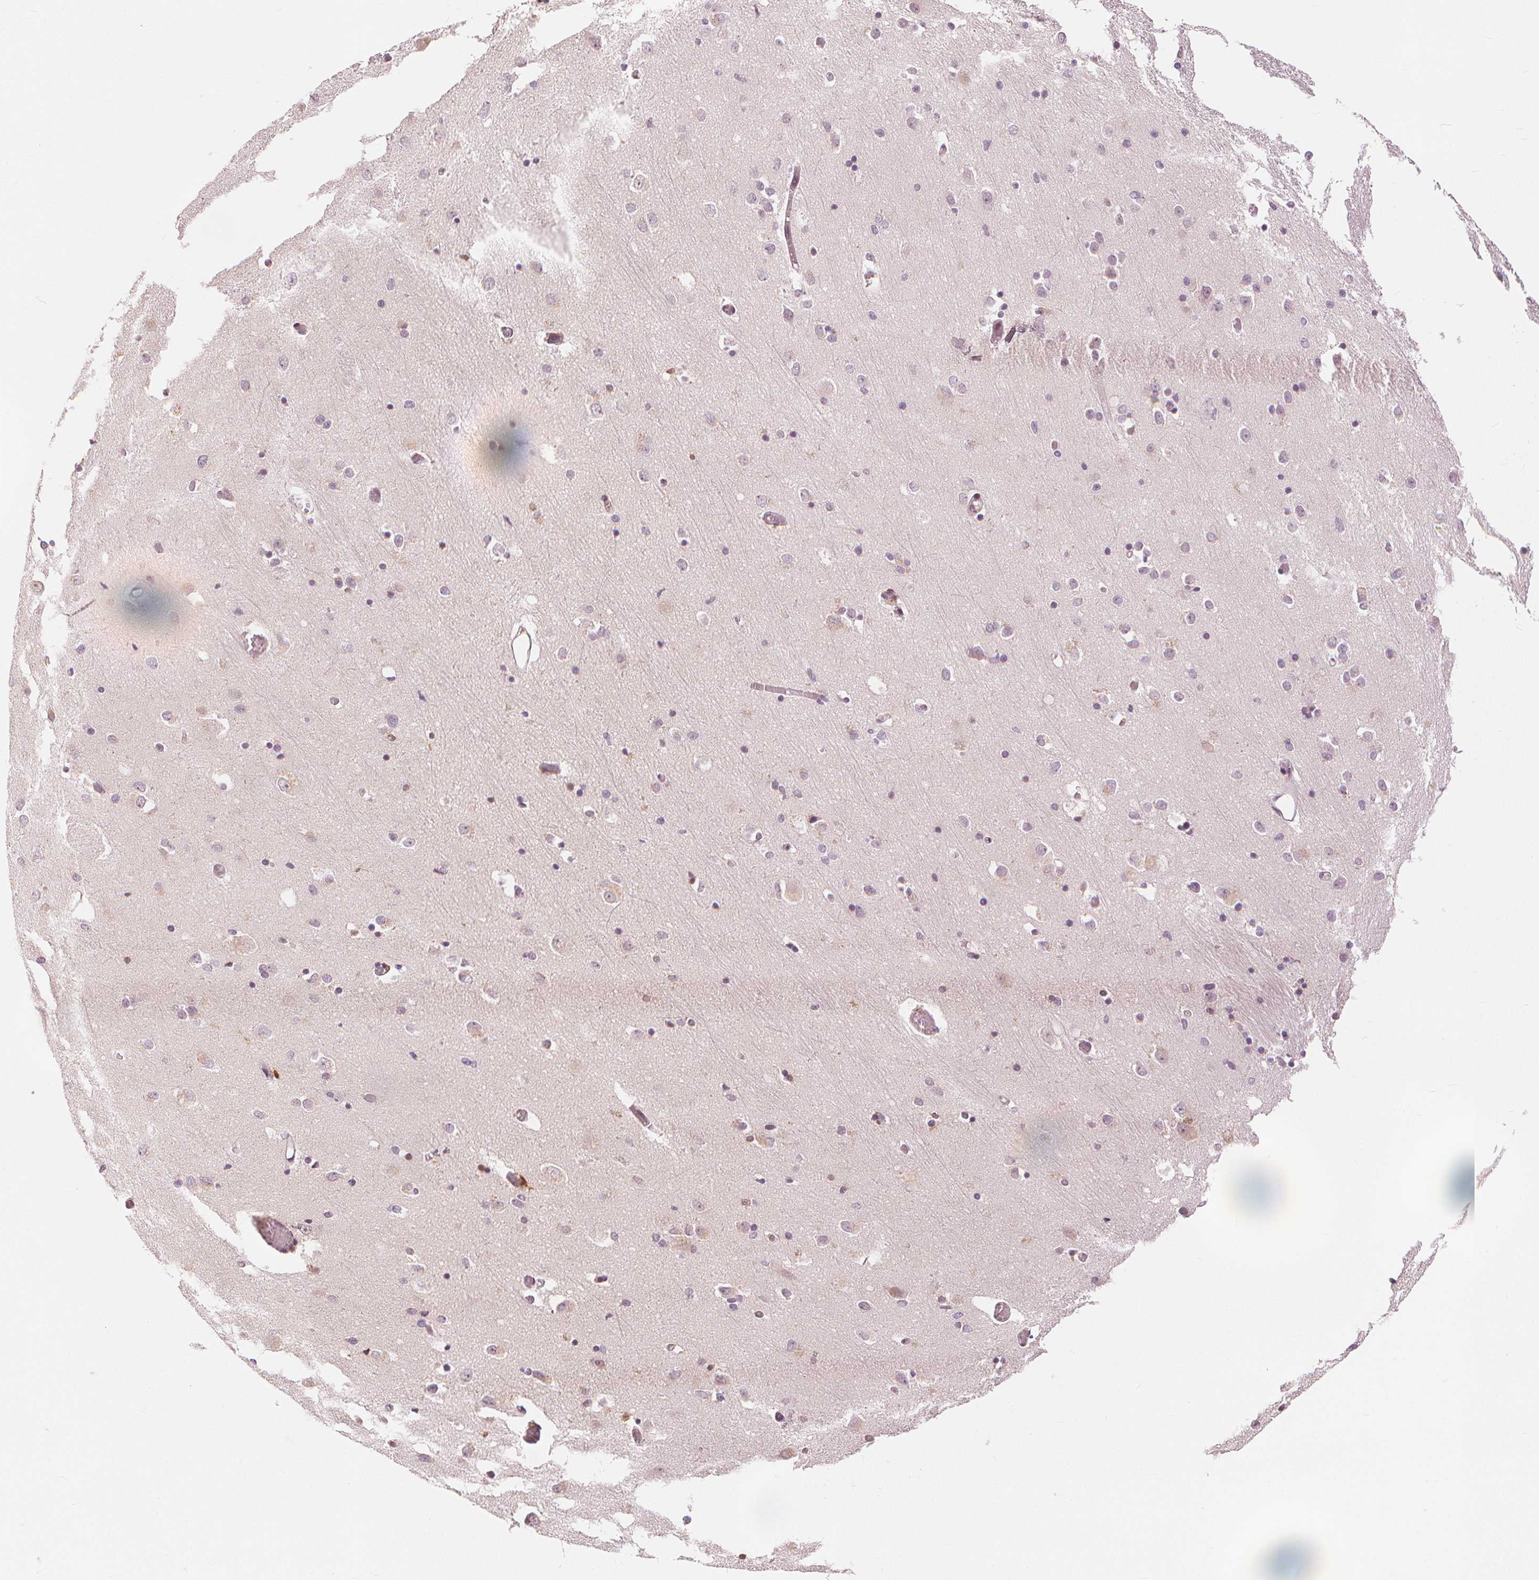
{"staining": {"intensity": "negative", "quantity": "none", "location": "none"}, "tissue": "caudate", "cell_type": "Glial cells", "image_type": "normal", "snomed": [{"axis": "morphology", "description": "Normal tissue, NOS"}, {"axis": "topography", "description": "Lateral ventricle wall"}, {"axis": "topography", "description": "Hippocampus"}], "caption": "Histopathology image shows no significant protein staining in glial cells of unremarkable caudate.", "gene": "SLC34A1", "patient": {"sex": "female", "age": 63}}